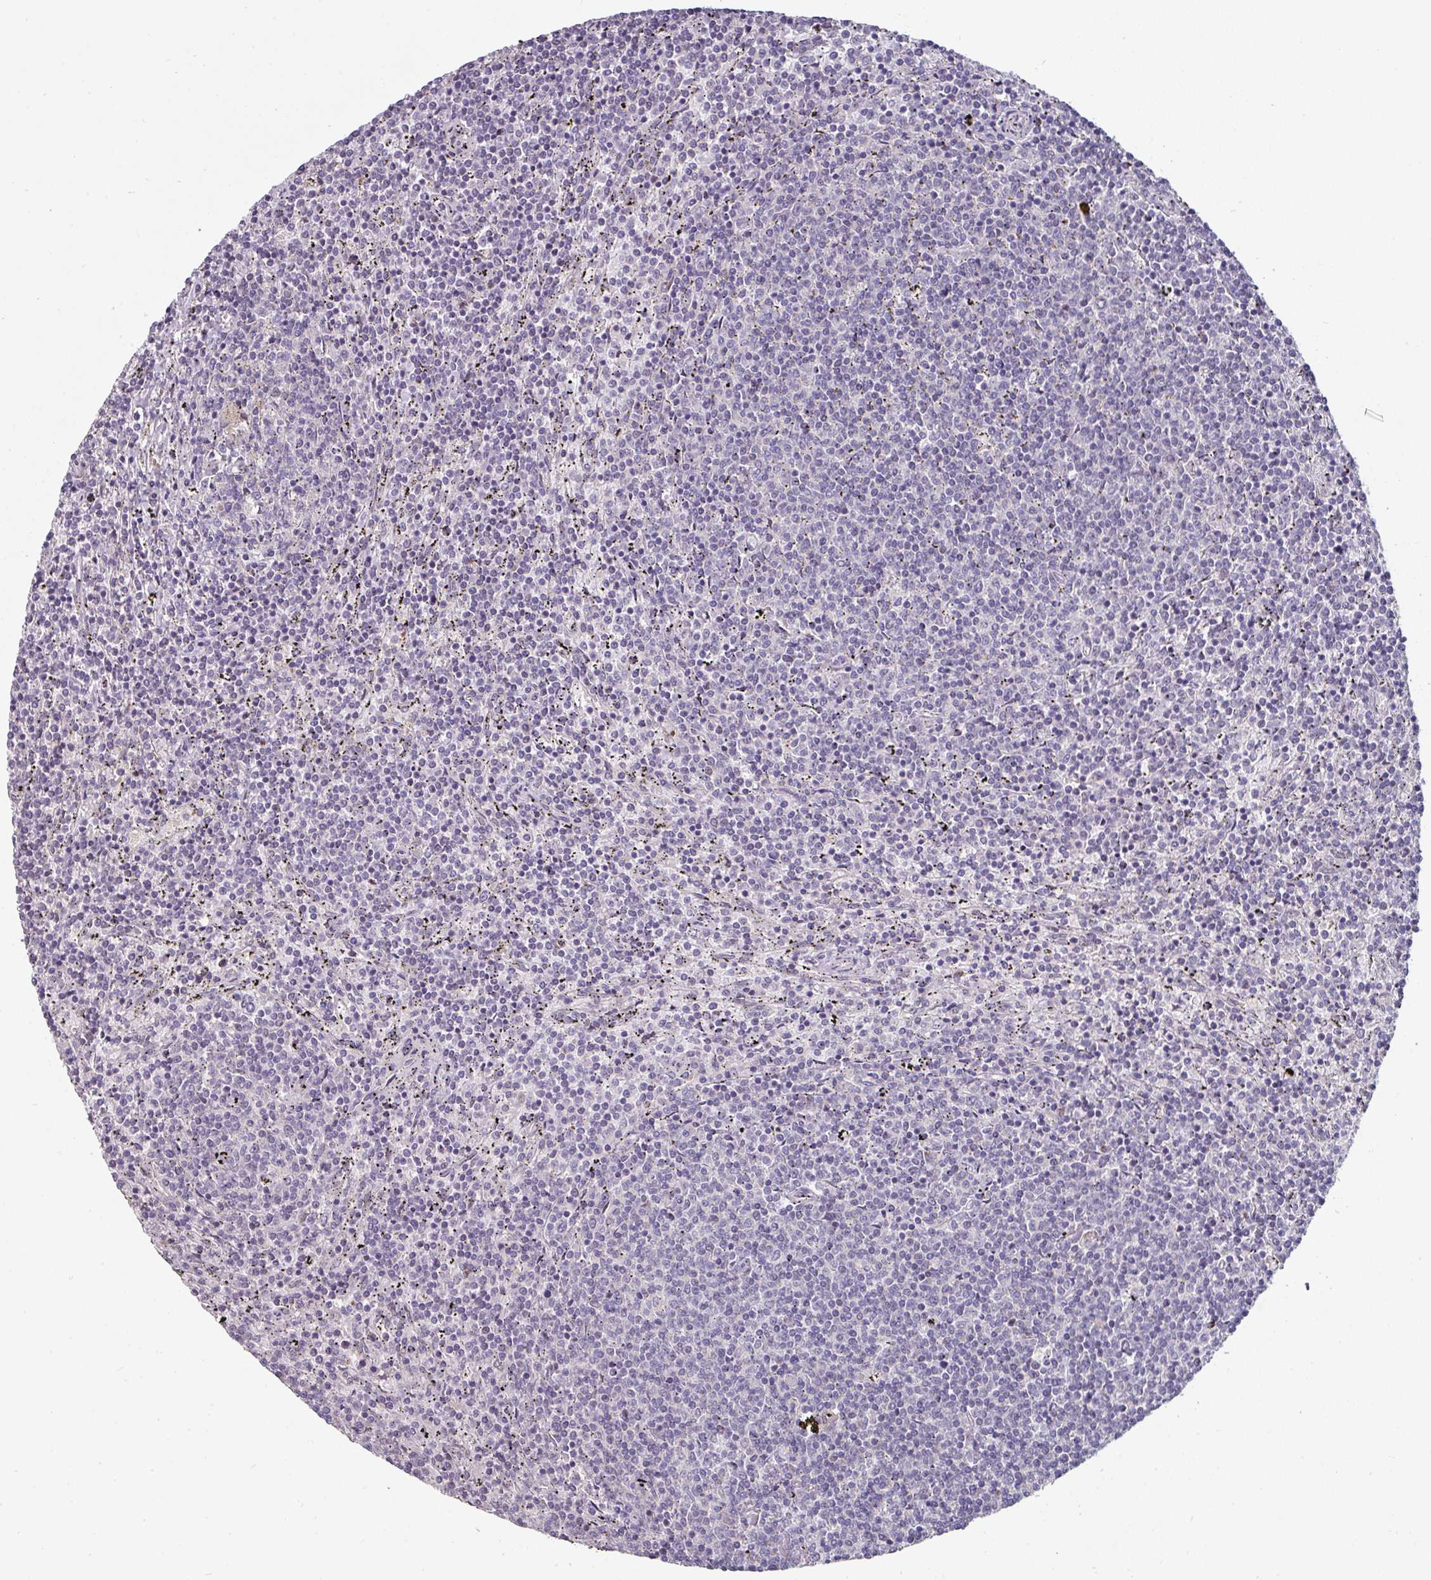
{"staining": {"intensity": "negative", "quantity": "none", "location": "none"}, "tissue": "lymphoma", "cell_type": "Tumor cells", "image_type": "cancer", "snomed": [{"axis": "morphology", "description": "Malignant lymphoma, non-Hodgkin's type, Low grade"}, {"axis": "topography", "description": "Spleen"}], "caption": "The histopathology image exhibits no significant staining in tumor cells of lymphoma.", "gene": "SWSAP1", "patient": {"sex": "female", "age": 50}}